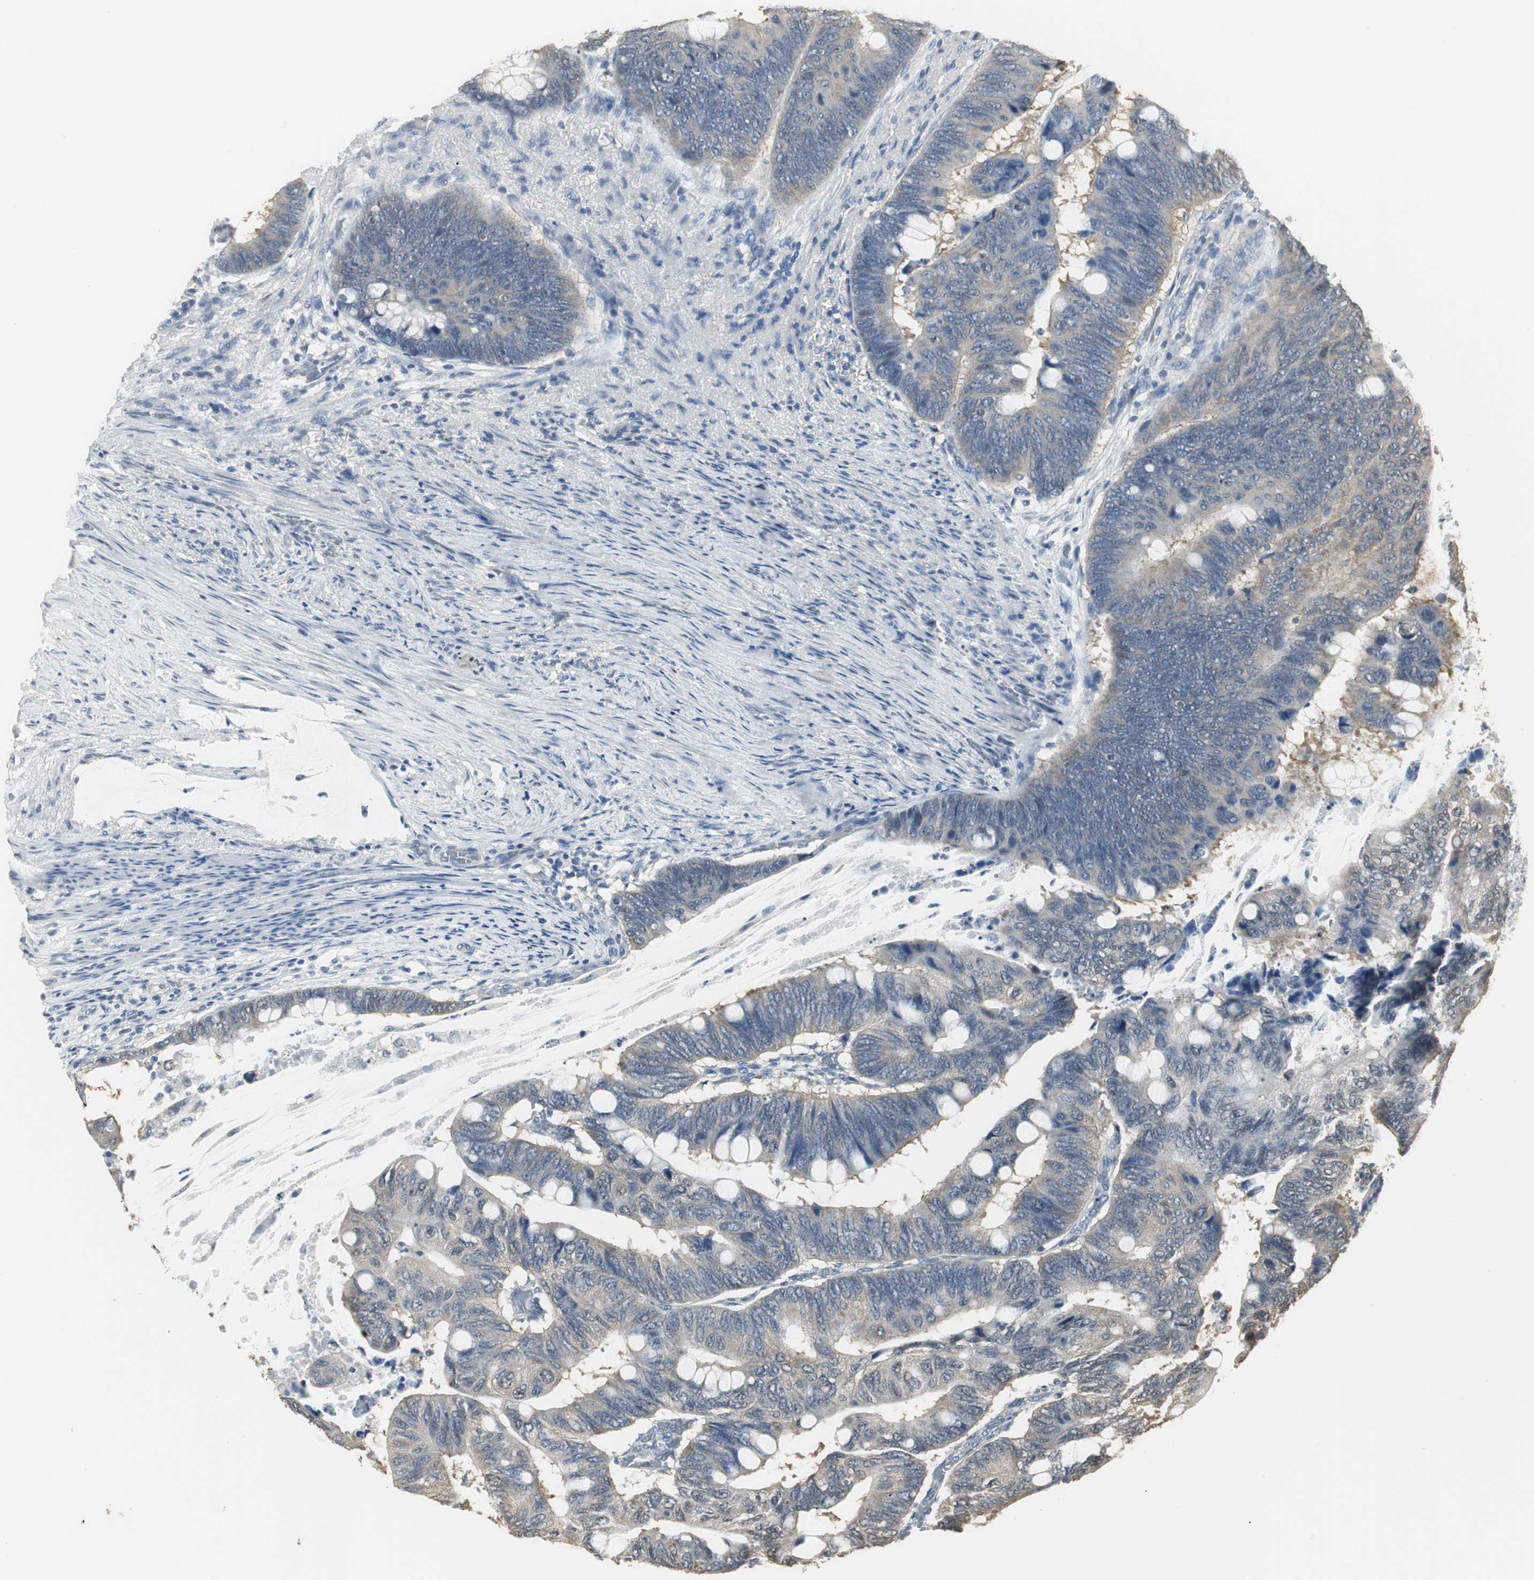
{"staining": {"intensity": "weak", "quantity": "25%-75%", "location": "cytoplasmic/membranous"}, "tissue": "colorectal cancer", "cell_type": "Tumor cells", "image_type": "cancer", "snomed": [{"axis": "morphology", "description": "Normal tissue, NOS"}, {"axis": "morphology", "description": "Adenocarcinoma, NOS"}, {"axis": "topography", "description": "Rectum"}, {"axis": "topography", "description": "Peripheral nerve tissue"}], "caption": "Protein analysis of colorectal cancer tissue reveals weak cytoplasmic/membranous staining in approximately 25%-75% of tumor cells. Ihc stains the protein of interest in brown and the nuclei are stained blue.", "gene": "CCT5", "patient": {"sex": "male", "age": 92}}